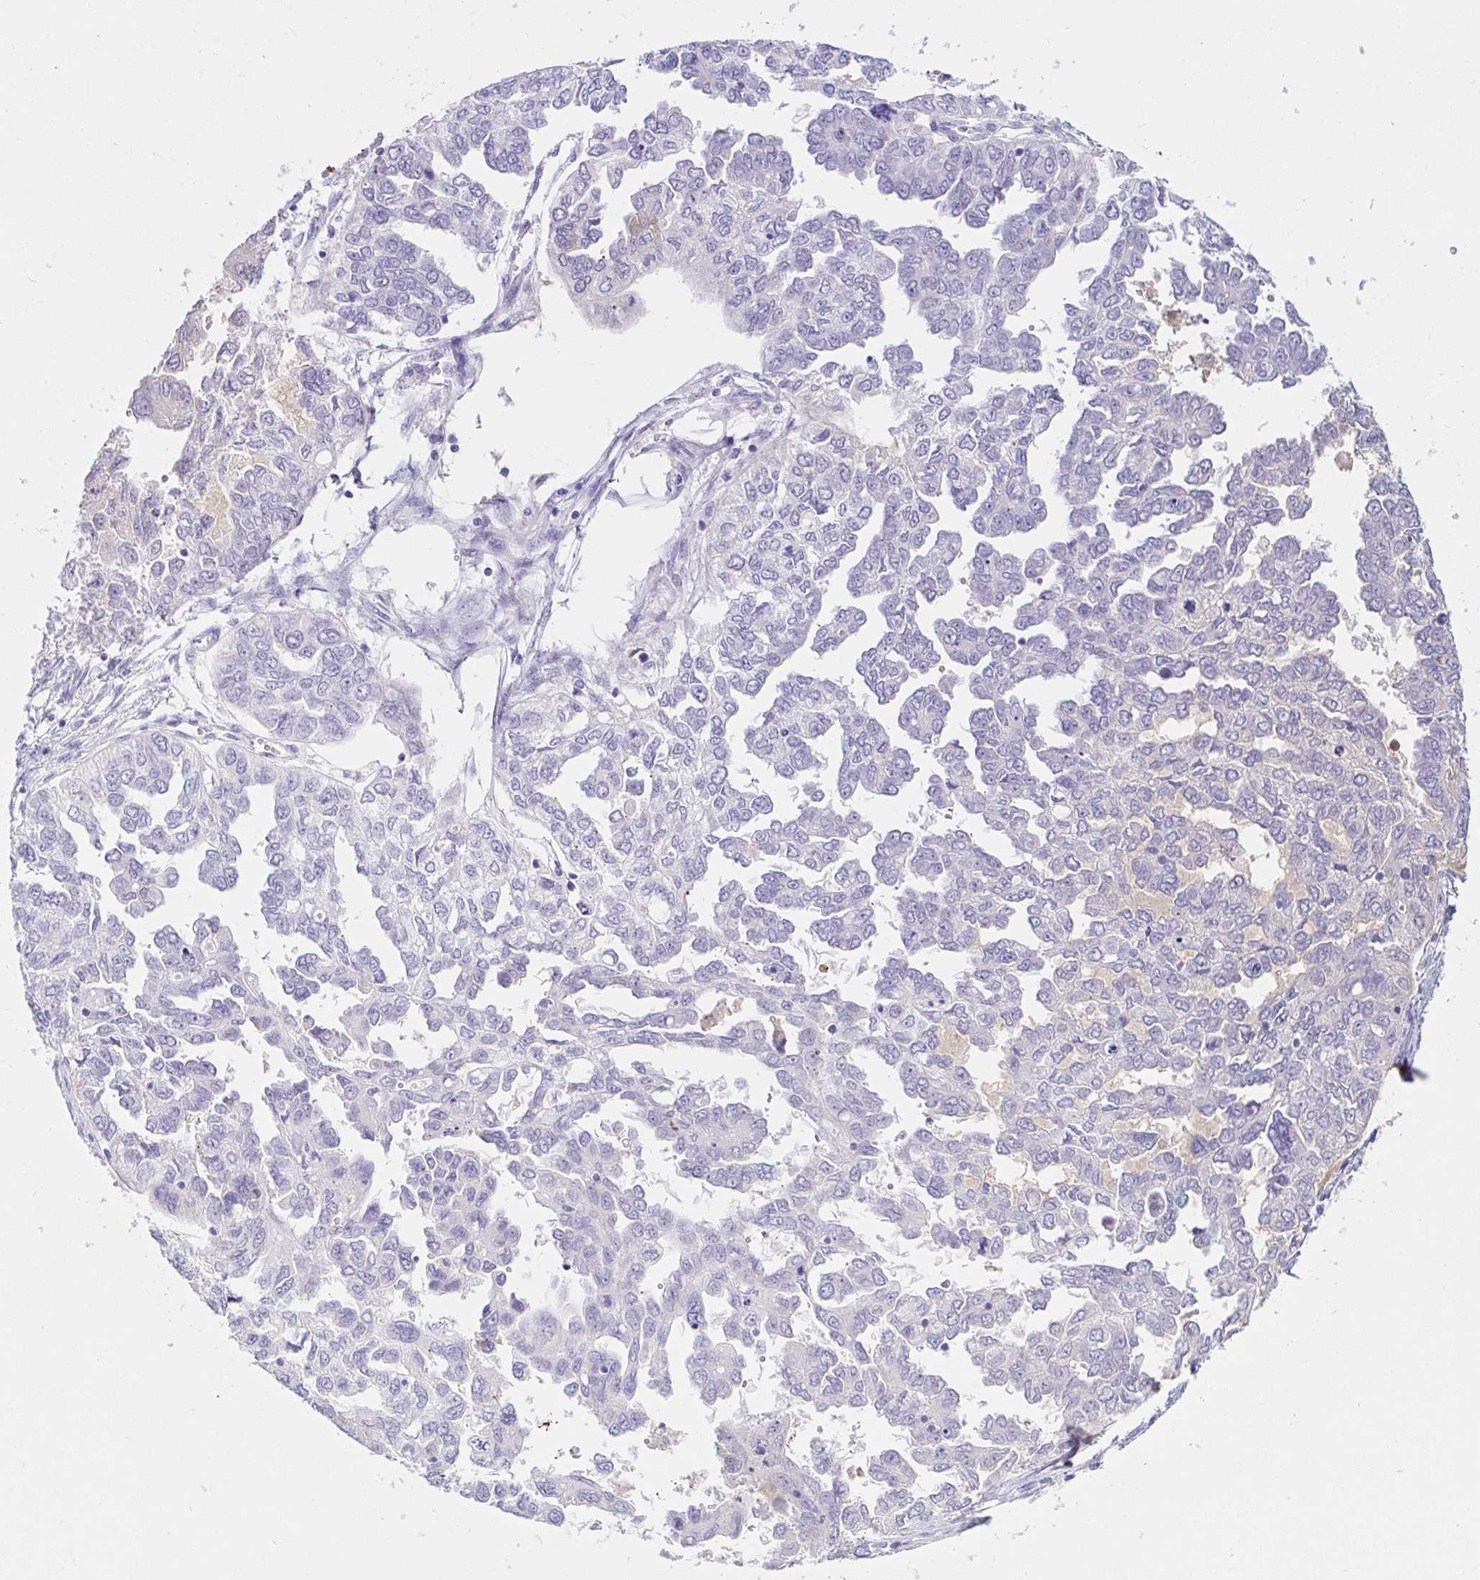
{"staining": {"intensity": "negative", "quantity": "none", "location": "none"}, "tissue": "ovarian cancer", "cell_type": "Tumor cells", "image_type": "cancer", "snomed": [{"axis": "morphology", "description": "Cystadenocarcinoma, serous, NOS"}, {"axis": "topography", "description": "Ovary"}], "caption": "High magnification brightfield microscopy of ovarian serous cystadenocarcinoma stained with DAB (3,3'-diaminobenzidine) (brown) and counterstained with hematoxylin (blue): tumor cells show no significant expression.", "gene": "SAA4", "patient": {"sex": "female", "age": 53}}